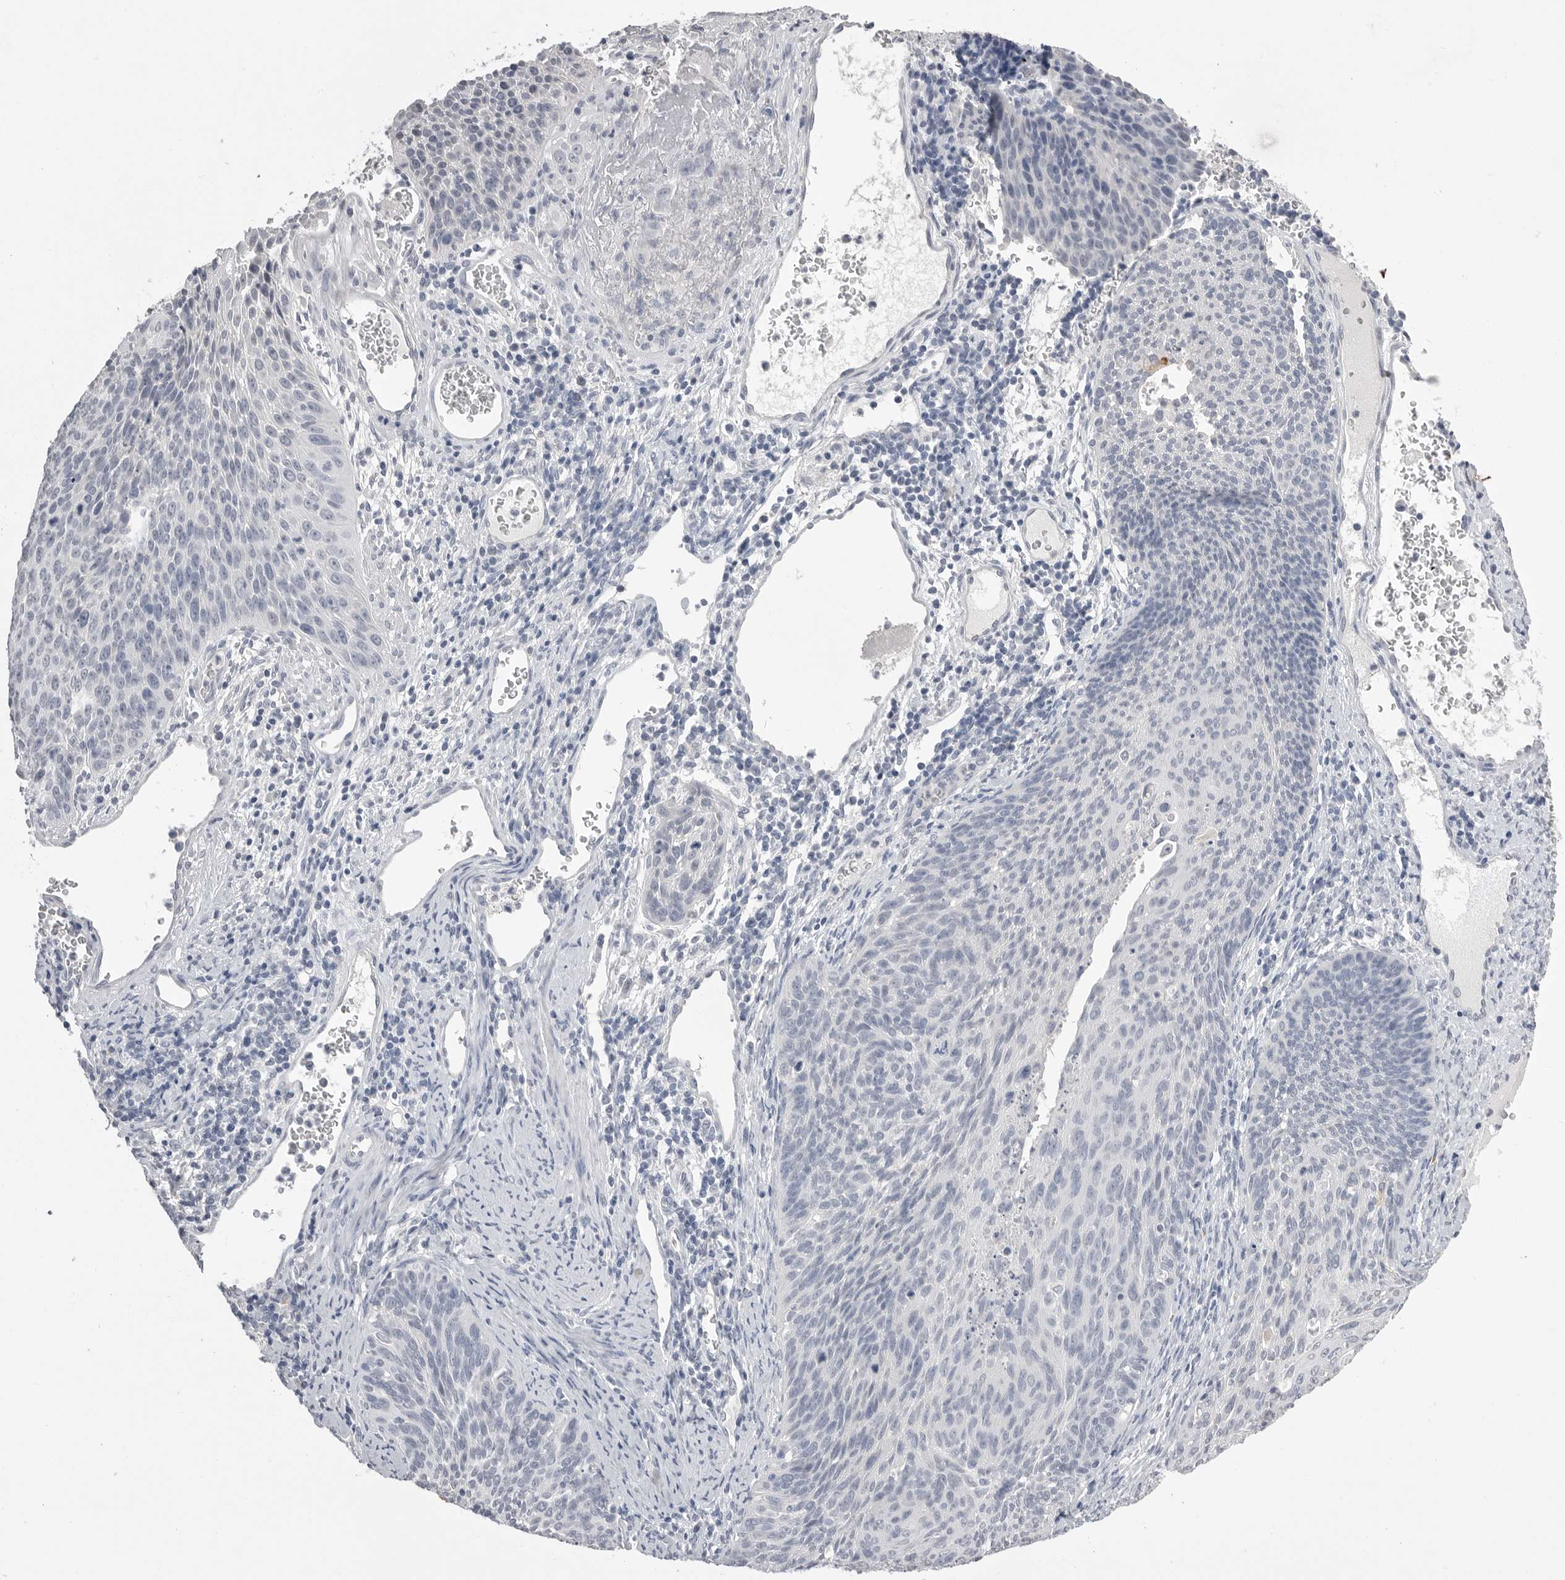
{"staining": {"intensity": "negative", "quantity": "none", "location": "none"}, "tissue": "cervical cancer", "cell_type": "Tumor cells", "image_type": "cancer", "snomed": [{"axis": "morphology", "description": "Squamous cell carcinoma, NOS"}, {"axis": "topography", "description": "Cervix"}], "caption": "Immunohistochemical staining of cervical squamous cell carcinoma demonstrates no significant staining in tumor cells. (IHC, brightfield microscopy, high magnification).", "gene": "CPB1", "patient": {"sex": "female", "age": 55}}